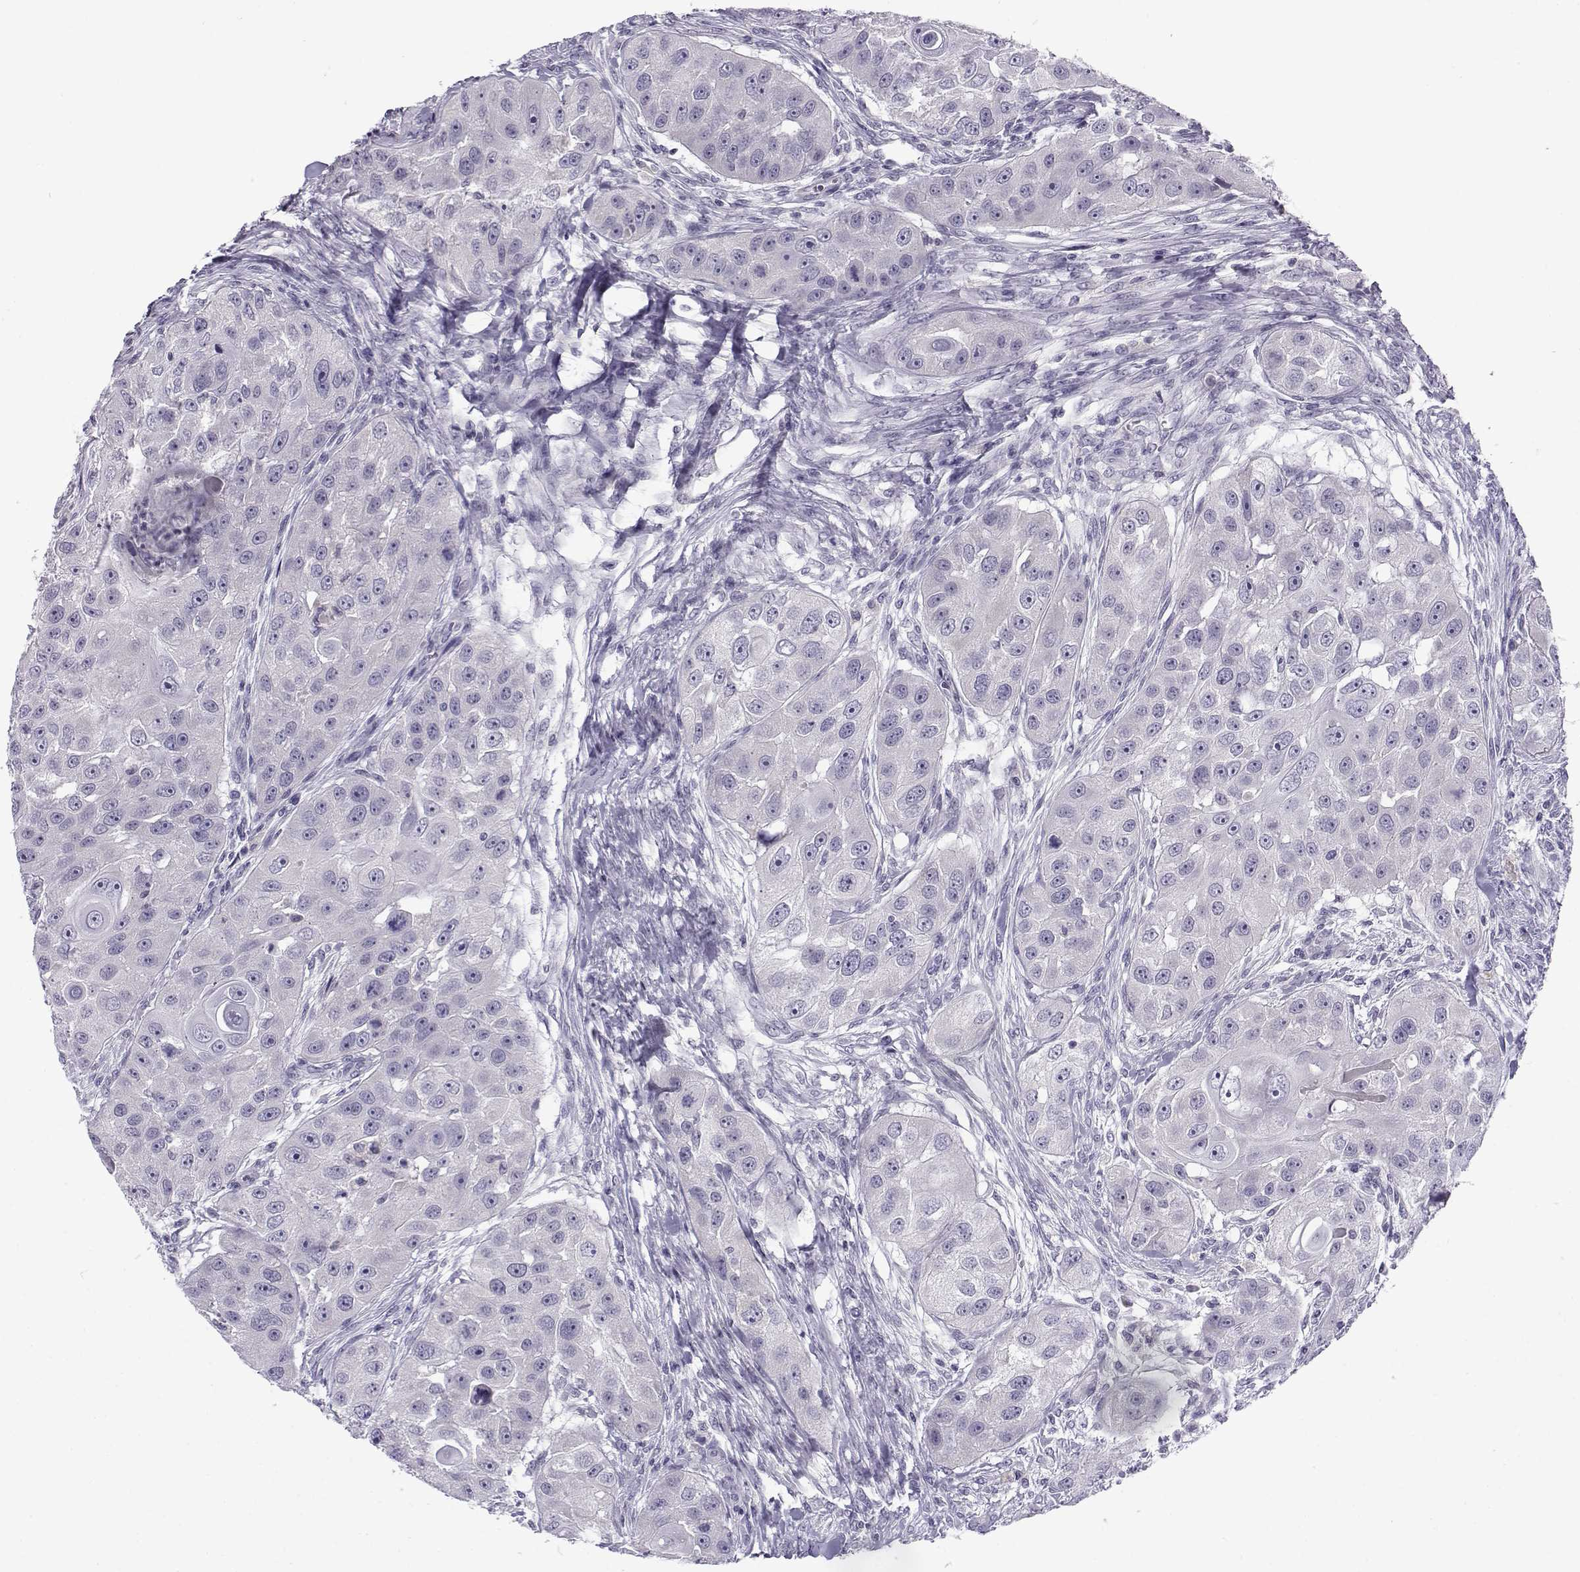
{"staining": {"intensity": "negative", "quantity": "none", "location": "none"}, "tissue": "head and neck cancer", "cell_type": "Tumor cells", "image_type": "cancer", "snomed": [{"axis": "morphology", "description": "Squamous cell carcinoma, NOS"}, {"axis": "topography", "description": "Head-Neck"}], "caption": "DAB (3,3'-diaminobenzidine) immunohistochemical staining of human squamous cell carcinoma (head and neck) shows no significant staining in tumor cells. (Immunohistochemistry, brightfield microscopy, high magnification).", "gene": "FAM166A", "patient": {"sex": "male", "age": 51}}